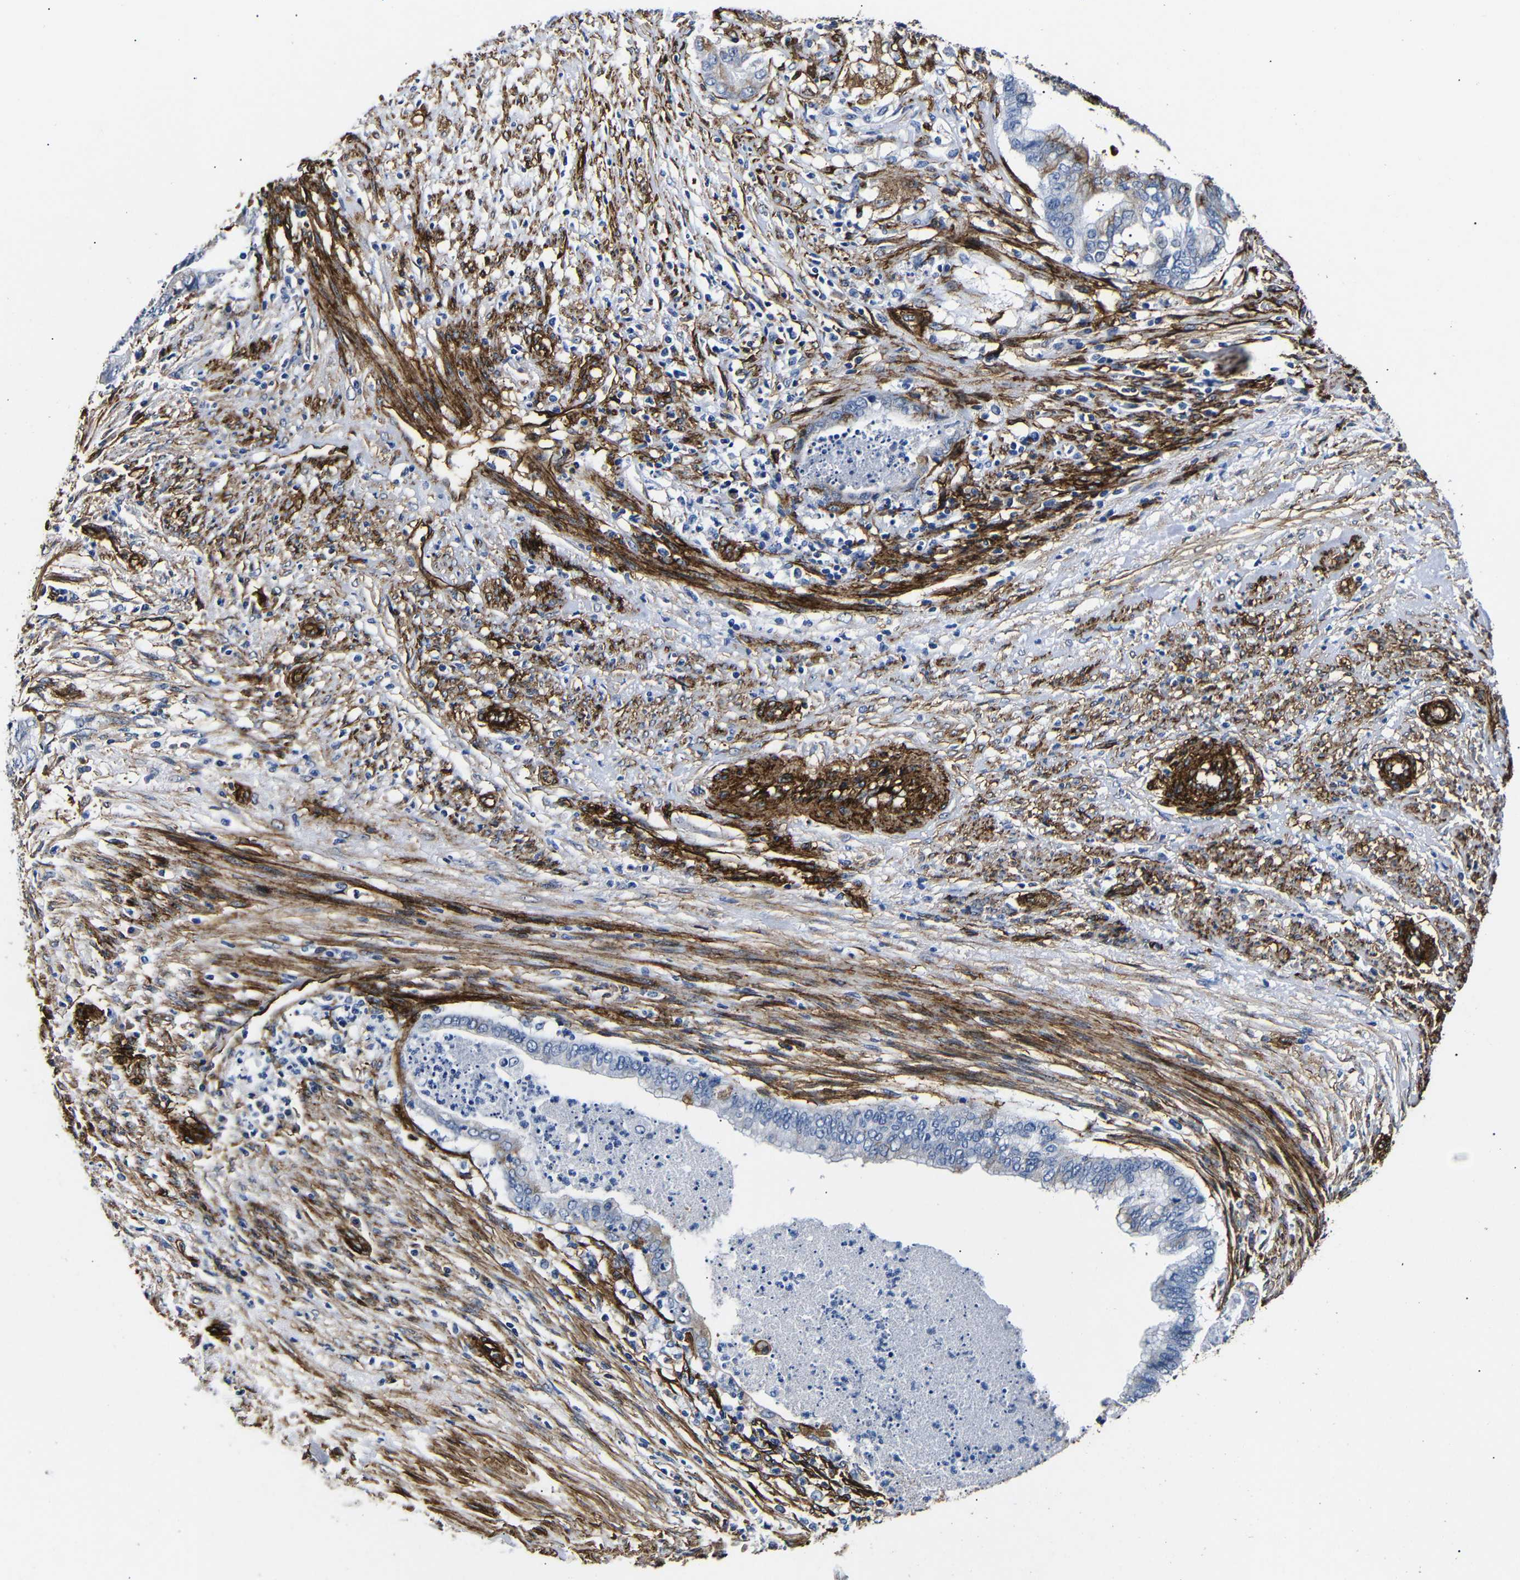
{"staining": {"intensity": "negative", "quantity": "none", "location": "none"}, "tissue": "endometrial cancer", "cell_type": "Tumor cells", "image_type": "cancer", "snomed": [{"axis": "morphology", "description": "Necrosis, NOS"}, {"axis": "morphology", "description": "Adenocarcinoma, NOS"}, {"axis": "topography", "description": "Endometrium"}], "caption": "DAB (3,3'-diaminobenzidine) immunohistochemical staining of endometrial adenocarcinoma reveals no significant expression in tumor cells.", "gene": "CAV2", "patient": {"sex": "female", "age": 79}}